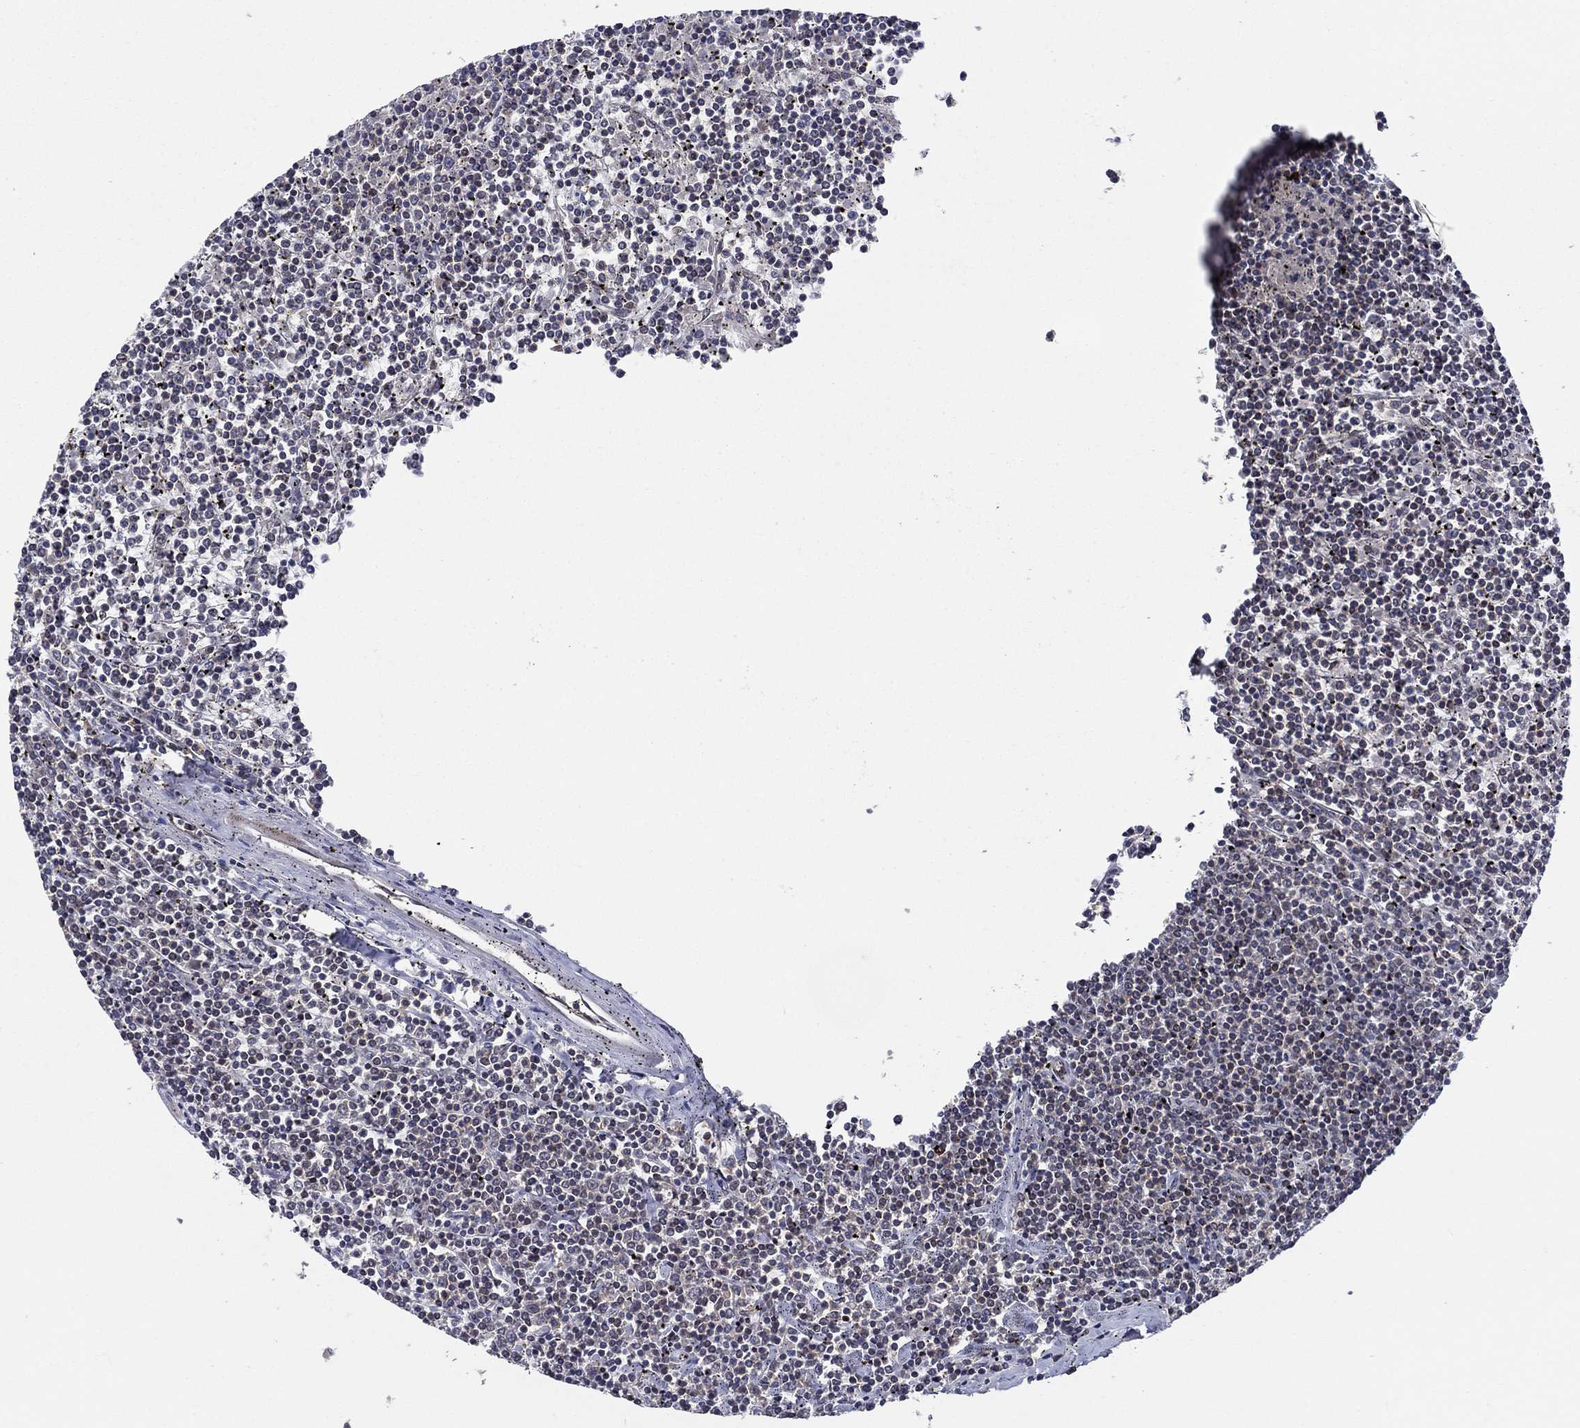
{"staining": {"intensity": "negative", "quantity": "none", "location": "none"}, "tissue": "lymphoma", "cell_type": "Tumor cells", "image_type": "cancer", "snomed": [{"axis": "morphology", "description": "Malignant lymphoma, non-Hodgkin's type, Low grade"}, {"axis": "topography", "description": "Spleen"}], "caption": "IHC micrograph of human lymphoma stained for a protein (brown), which demonstrates no expression in tumor cells. (DAB immunohistochemistry (IHC), high magnification).", "gene": "CETN3", "patient": {"sex": "female", "age": 19}}